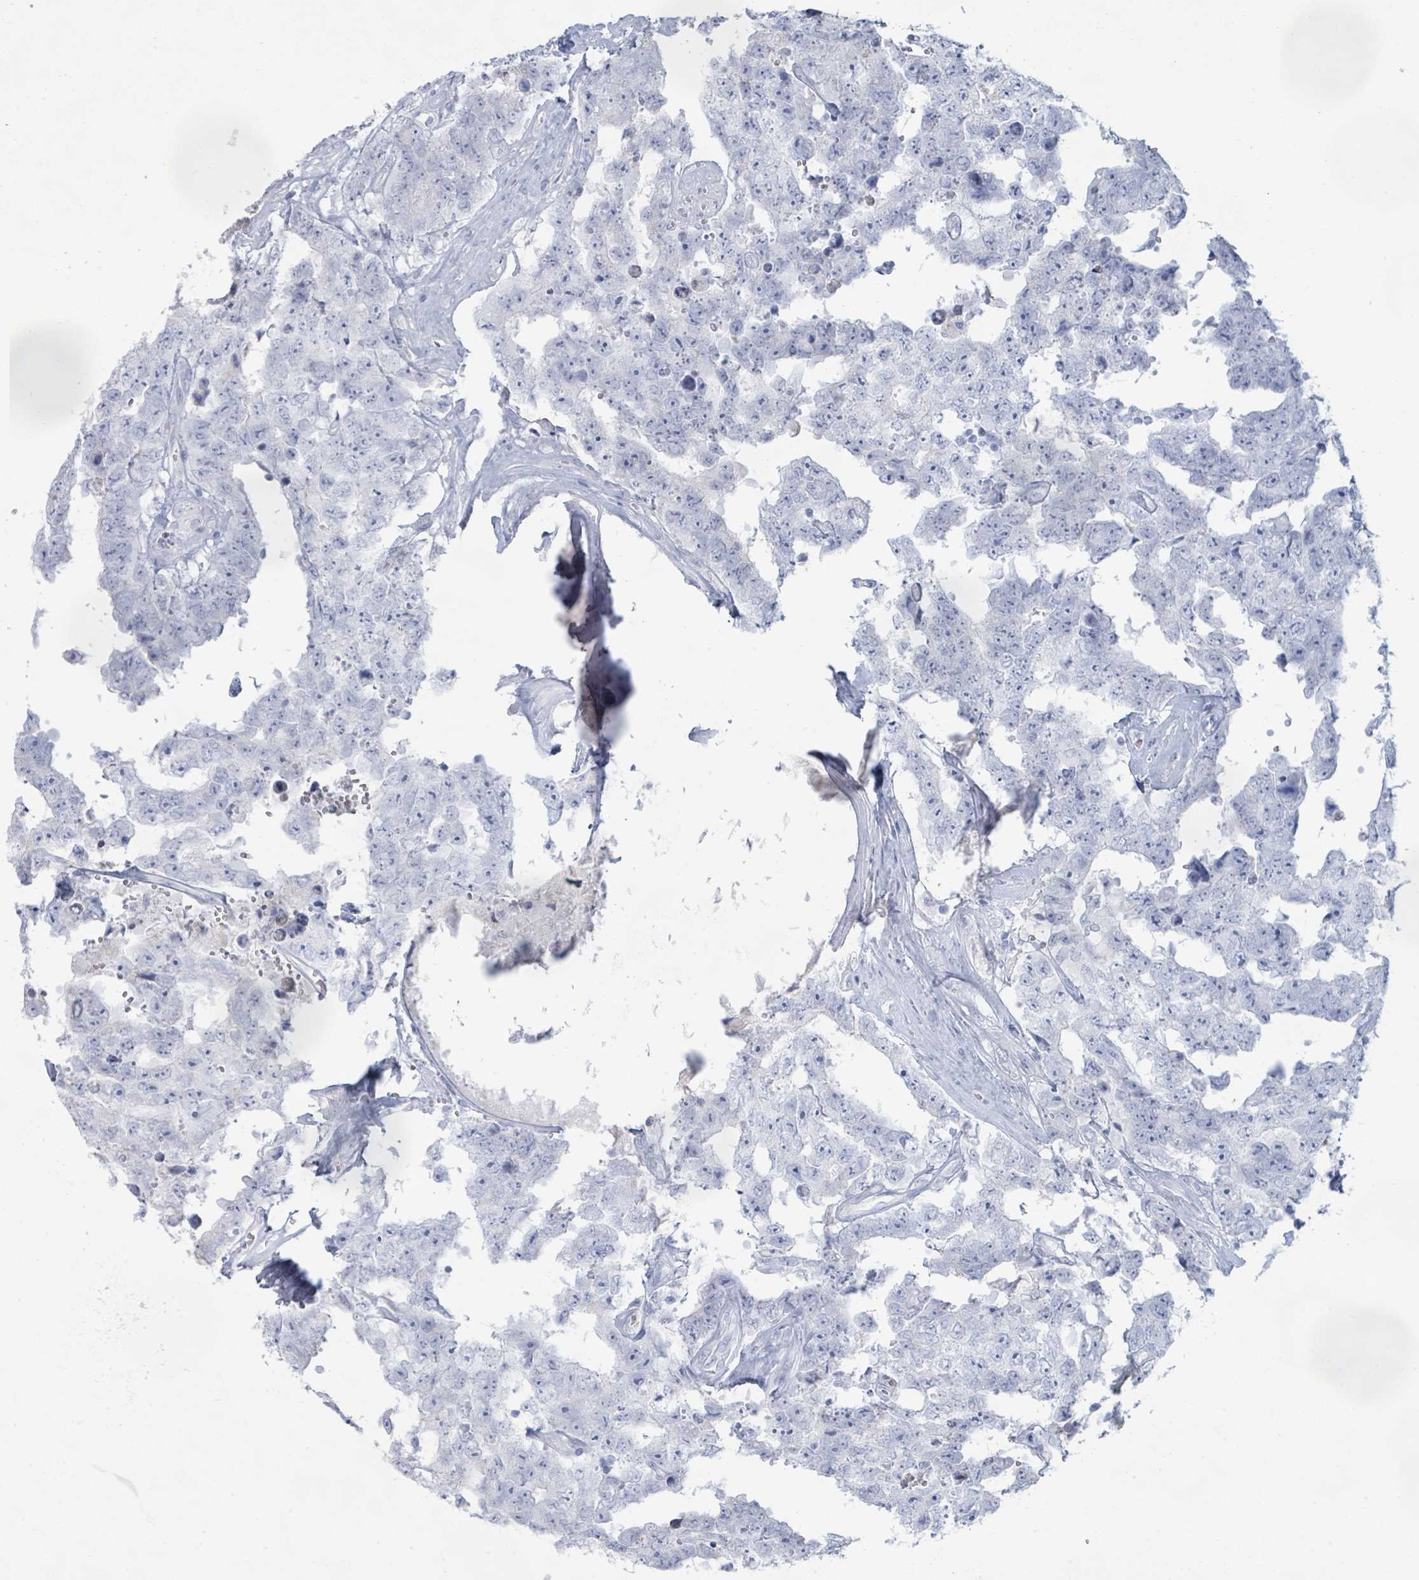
{"staining": {"intensity": "negative", "quantity": "none", "location": "none"}, "tissue": "testis cancer", "cell_type": "Tumor cells", "image_type": "cancer", "snomed": [{"axis": "morphology", "description": "Normal tissue, NOS"}, {"axis": "morphology", "description": "Carcinoma, Embryonal, NOS"}, {"axis": "topography", "description": "Testis"}, {"axis": "topography", "description": "Epididymis"}], "caption": "The micrograph shows no staining of tumor cells in testis cancer (embryonal carcinoma).", "gene": "PGA3", "patient": {"sex": "male", "age": 25}}